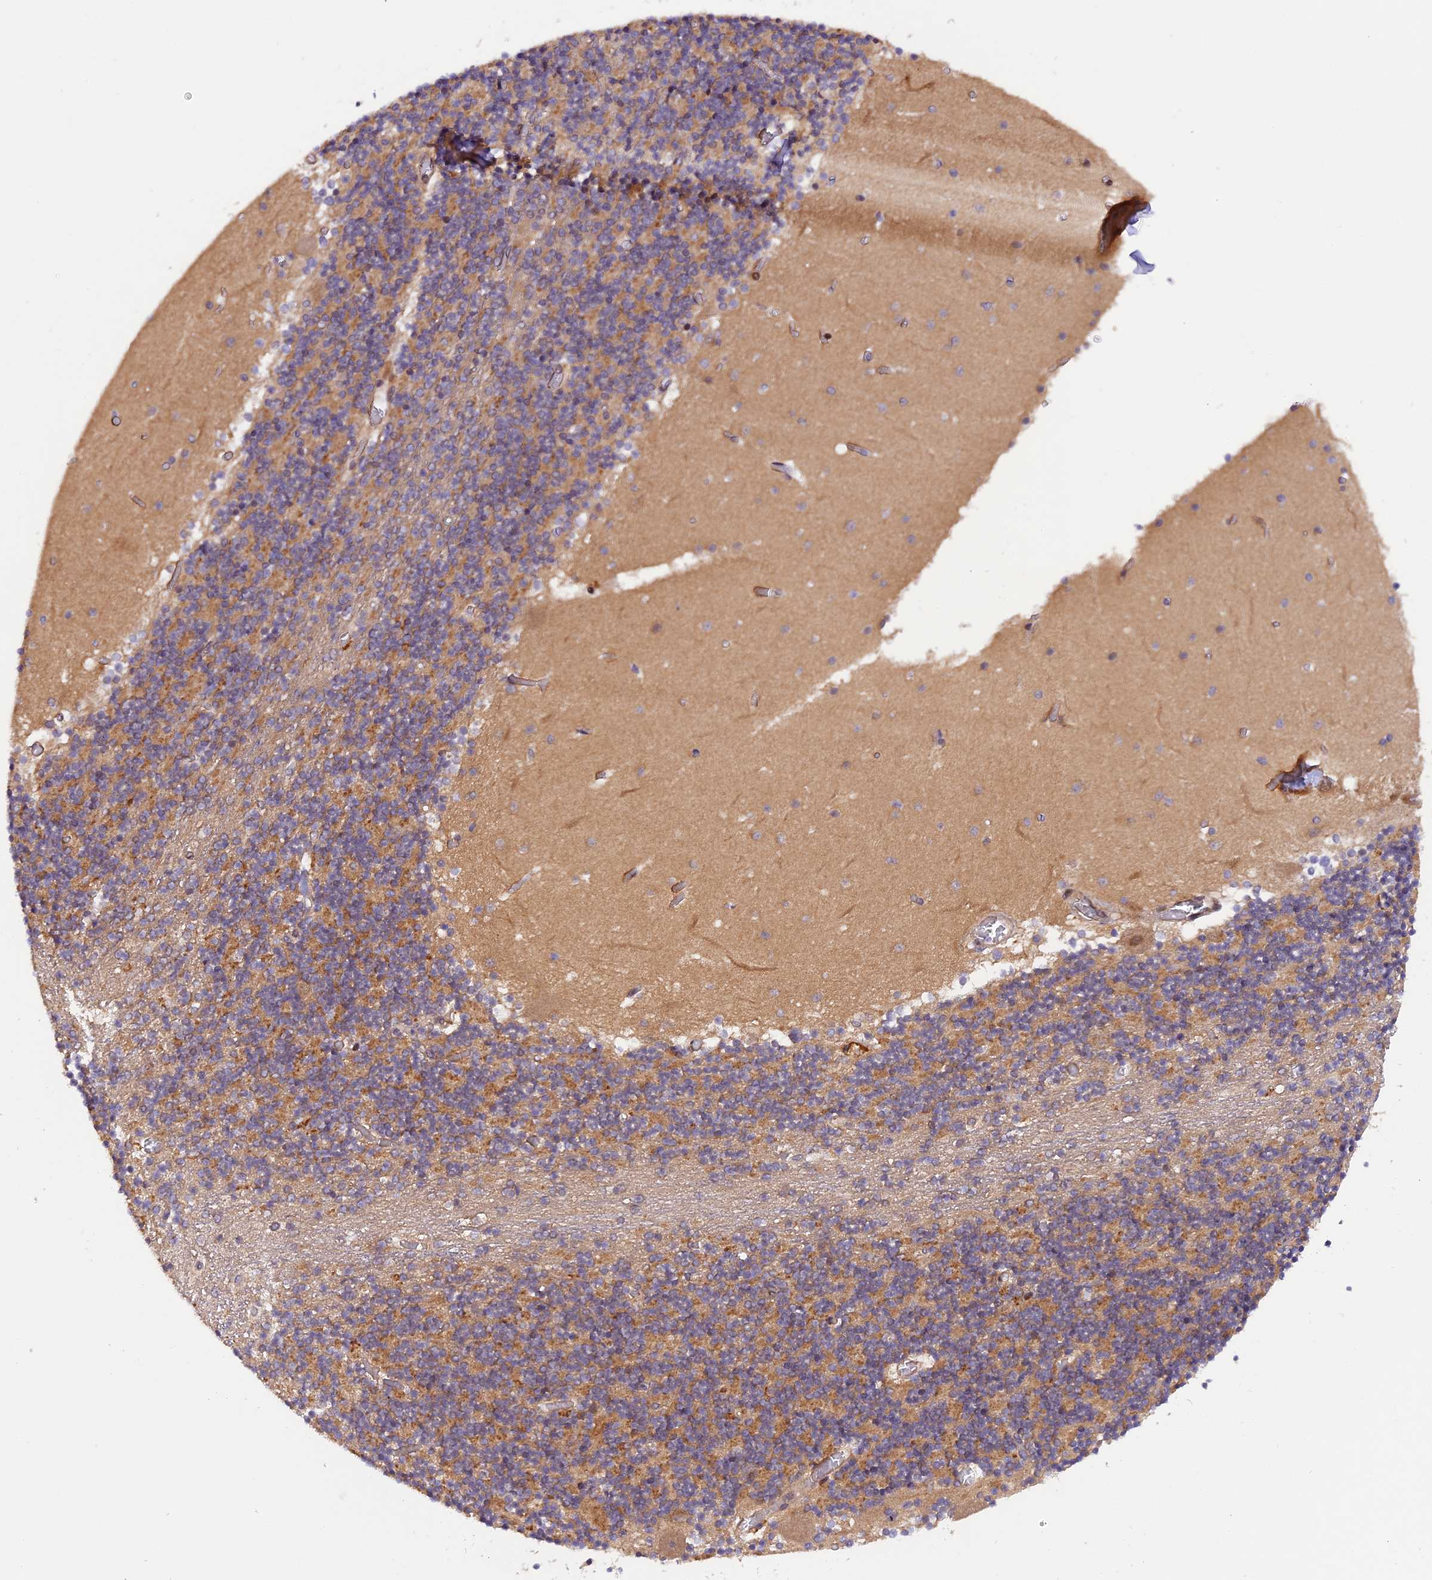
{"staining": {"intensity": "moderate", "quantity": "25%-75%", "location": "cytoplasmic/membranous"}, "tissue": "cerebellum", "cell_type": "Cells in granular layer", "image_type": "normal", "snomed": [{"axis": "morphology", "description": "Normal tissue, NOS"}, {"axis": "topography", "description": "Cerebellum"}], "caption": "The immunohistochemical stain shows moderate cytoplasmic/membranous staining in cells in granular layer of normal cerebellum.", "gene": "SAMD4A", "patient": {"sex": "female", "age": 28}}